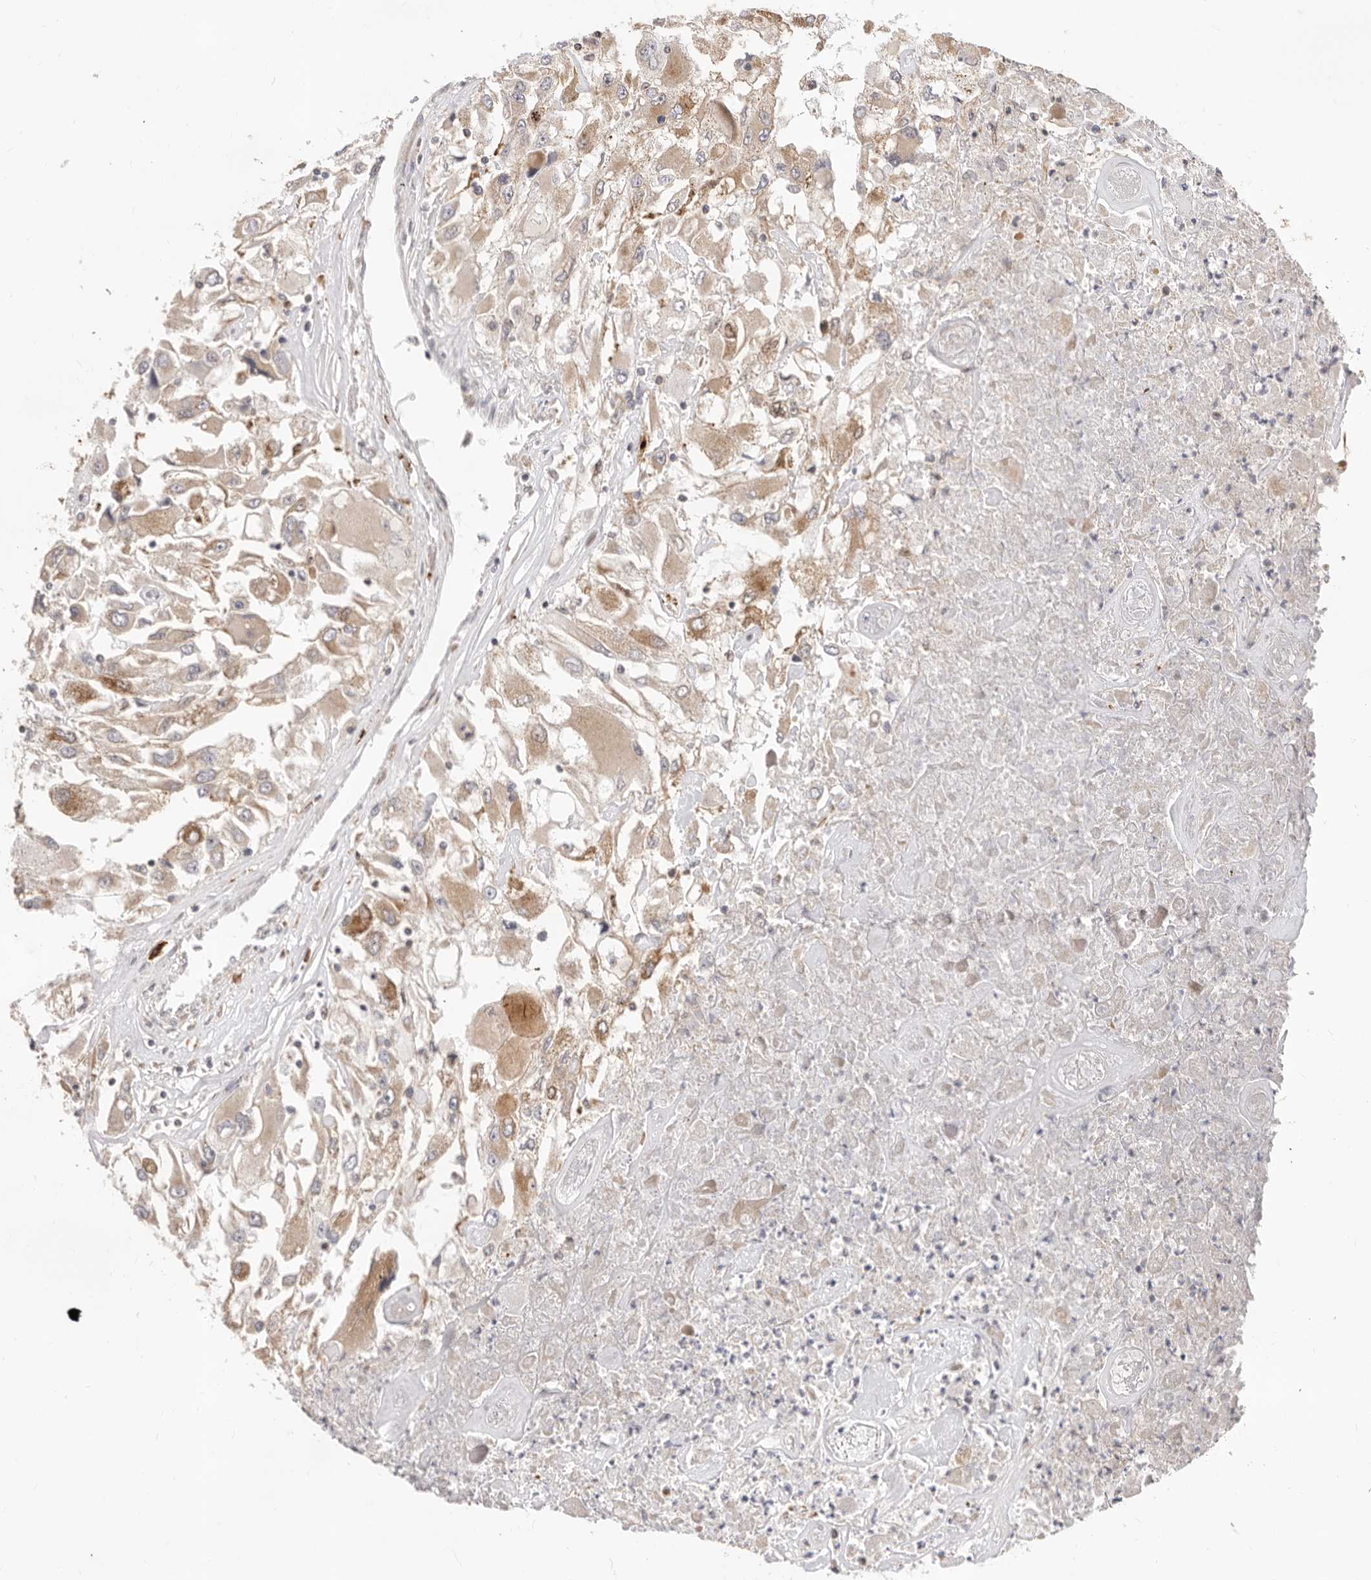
{"staining": {"intensity": "moderate", "quantity": ">75%", "location": "cytoplasmic/membranous"}, "tissue": "renal cancer", "cell_type": "Tumor cells", "image_type": "cancer", "snomed": [{"axis": "morphology", "description": "Adenocarcinoma, NOS"}, {"axis": "topography", "description": "Kidney"}], "caption": "Immunohistochemistry histopathology image of neoplastic tissue: renal cancer stained using immunohistochemistry (IHC) shows medium levels of moderate protein expression localized specifically in the cytoplasmic/membranous of tumor cells, appearing as a cytoplasmic/membranous brown color.", "gene": "USH1C", "patient": {"sex": "female", "age": 52}}